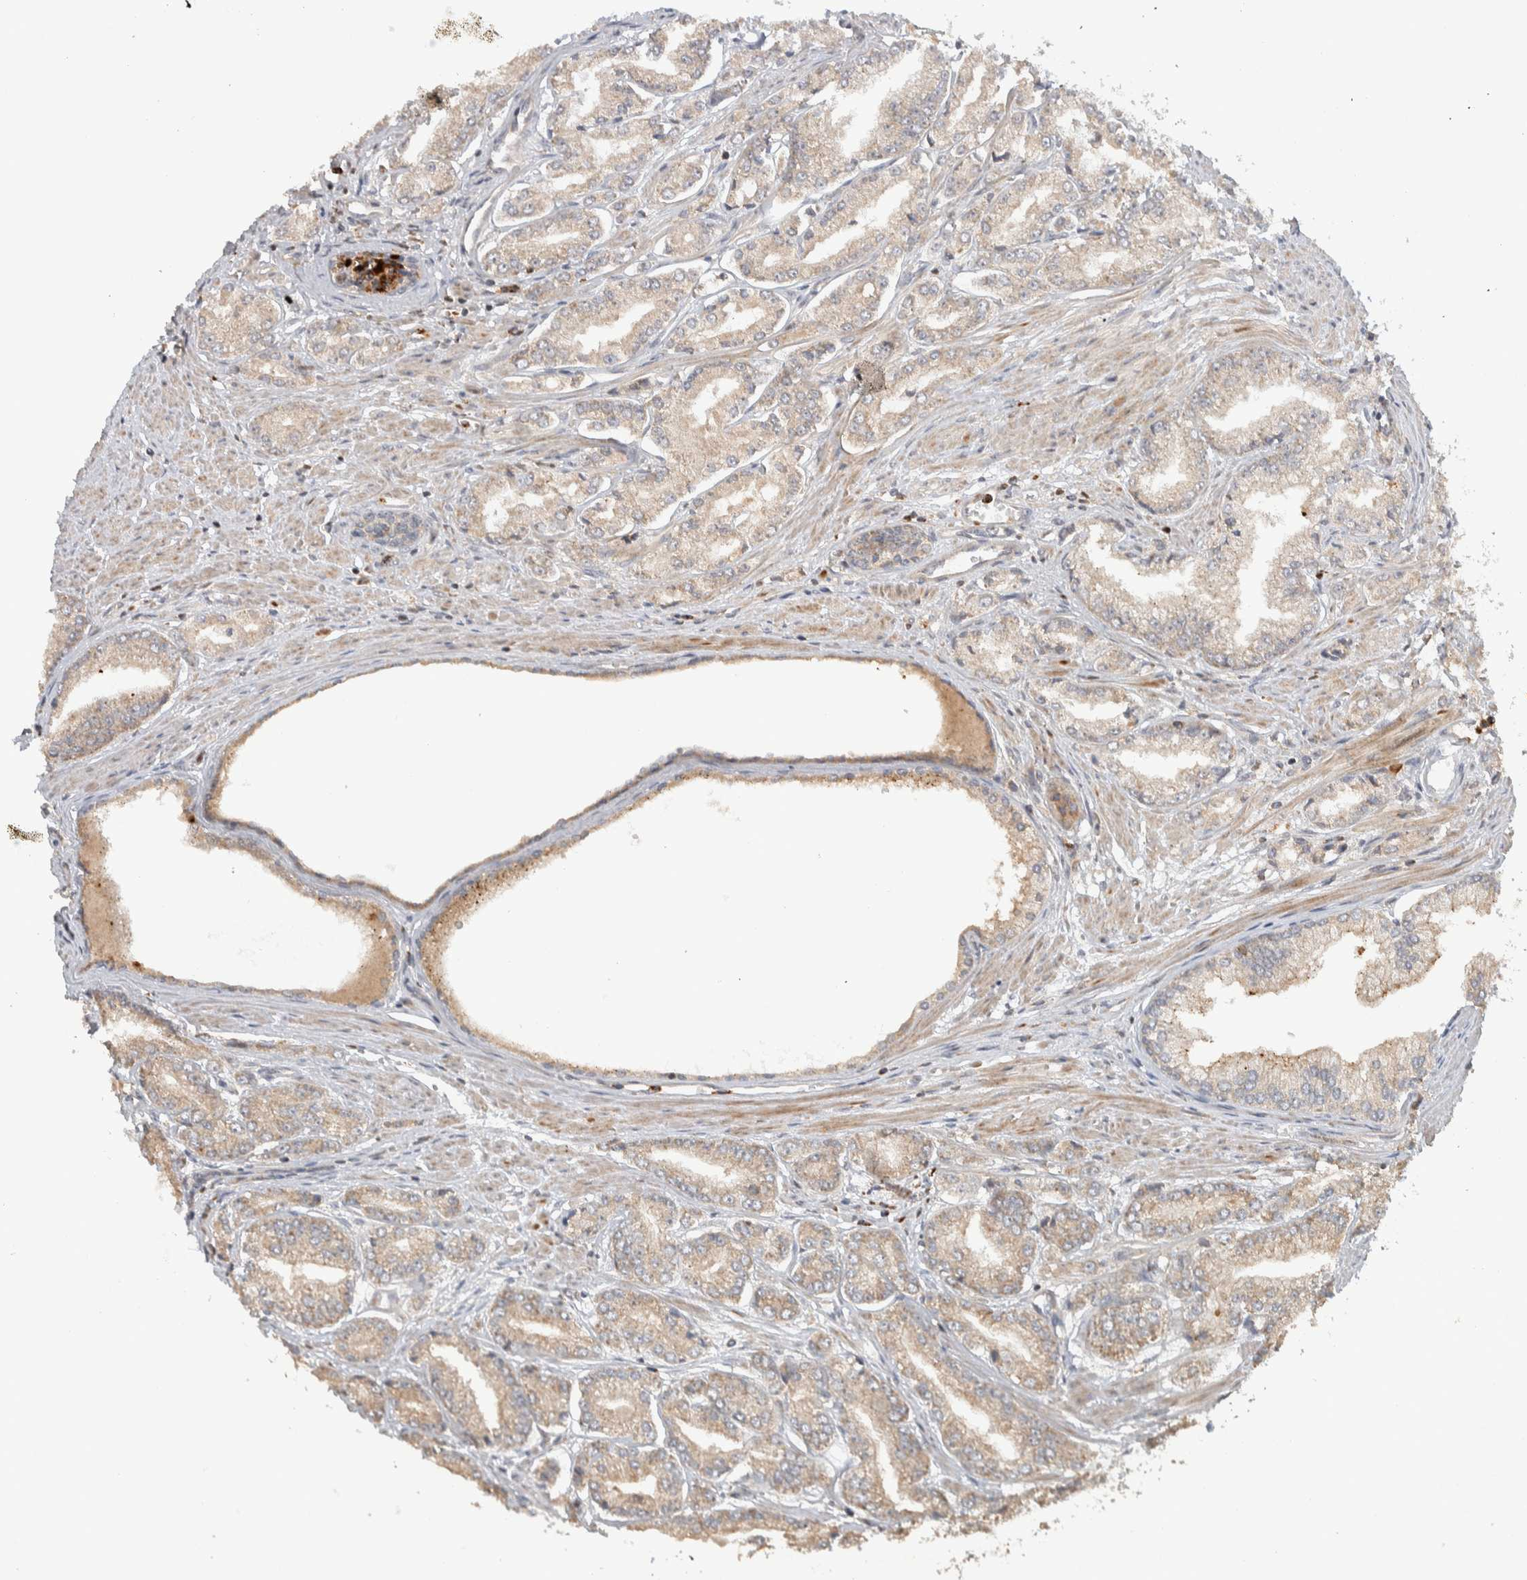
{"staining": {"intensity": "weak", "quantity": ">75%", "location": "cytoplasmic/membranous"}, "tissue": "prostate cancer", "cell_type": "Tumor cells", "image_type": "cancer", "snomed": [{"axis": "morphology", "description": "Adenocarcinoma, Low grade"}, {"axis": "topography", "description": "Prostate"}], "caption": "Prostate adenocarcinoma (low-grade) stained for a protein exhibits weak cytoplasmic/membranous positivity in tumor cells. (DAB IHC with brightfield microscopy, high magnification).", "gene": "VPS53", "patient": {"sex": "male", "age": 52}}